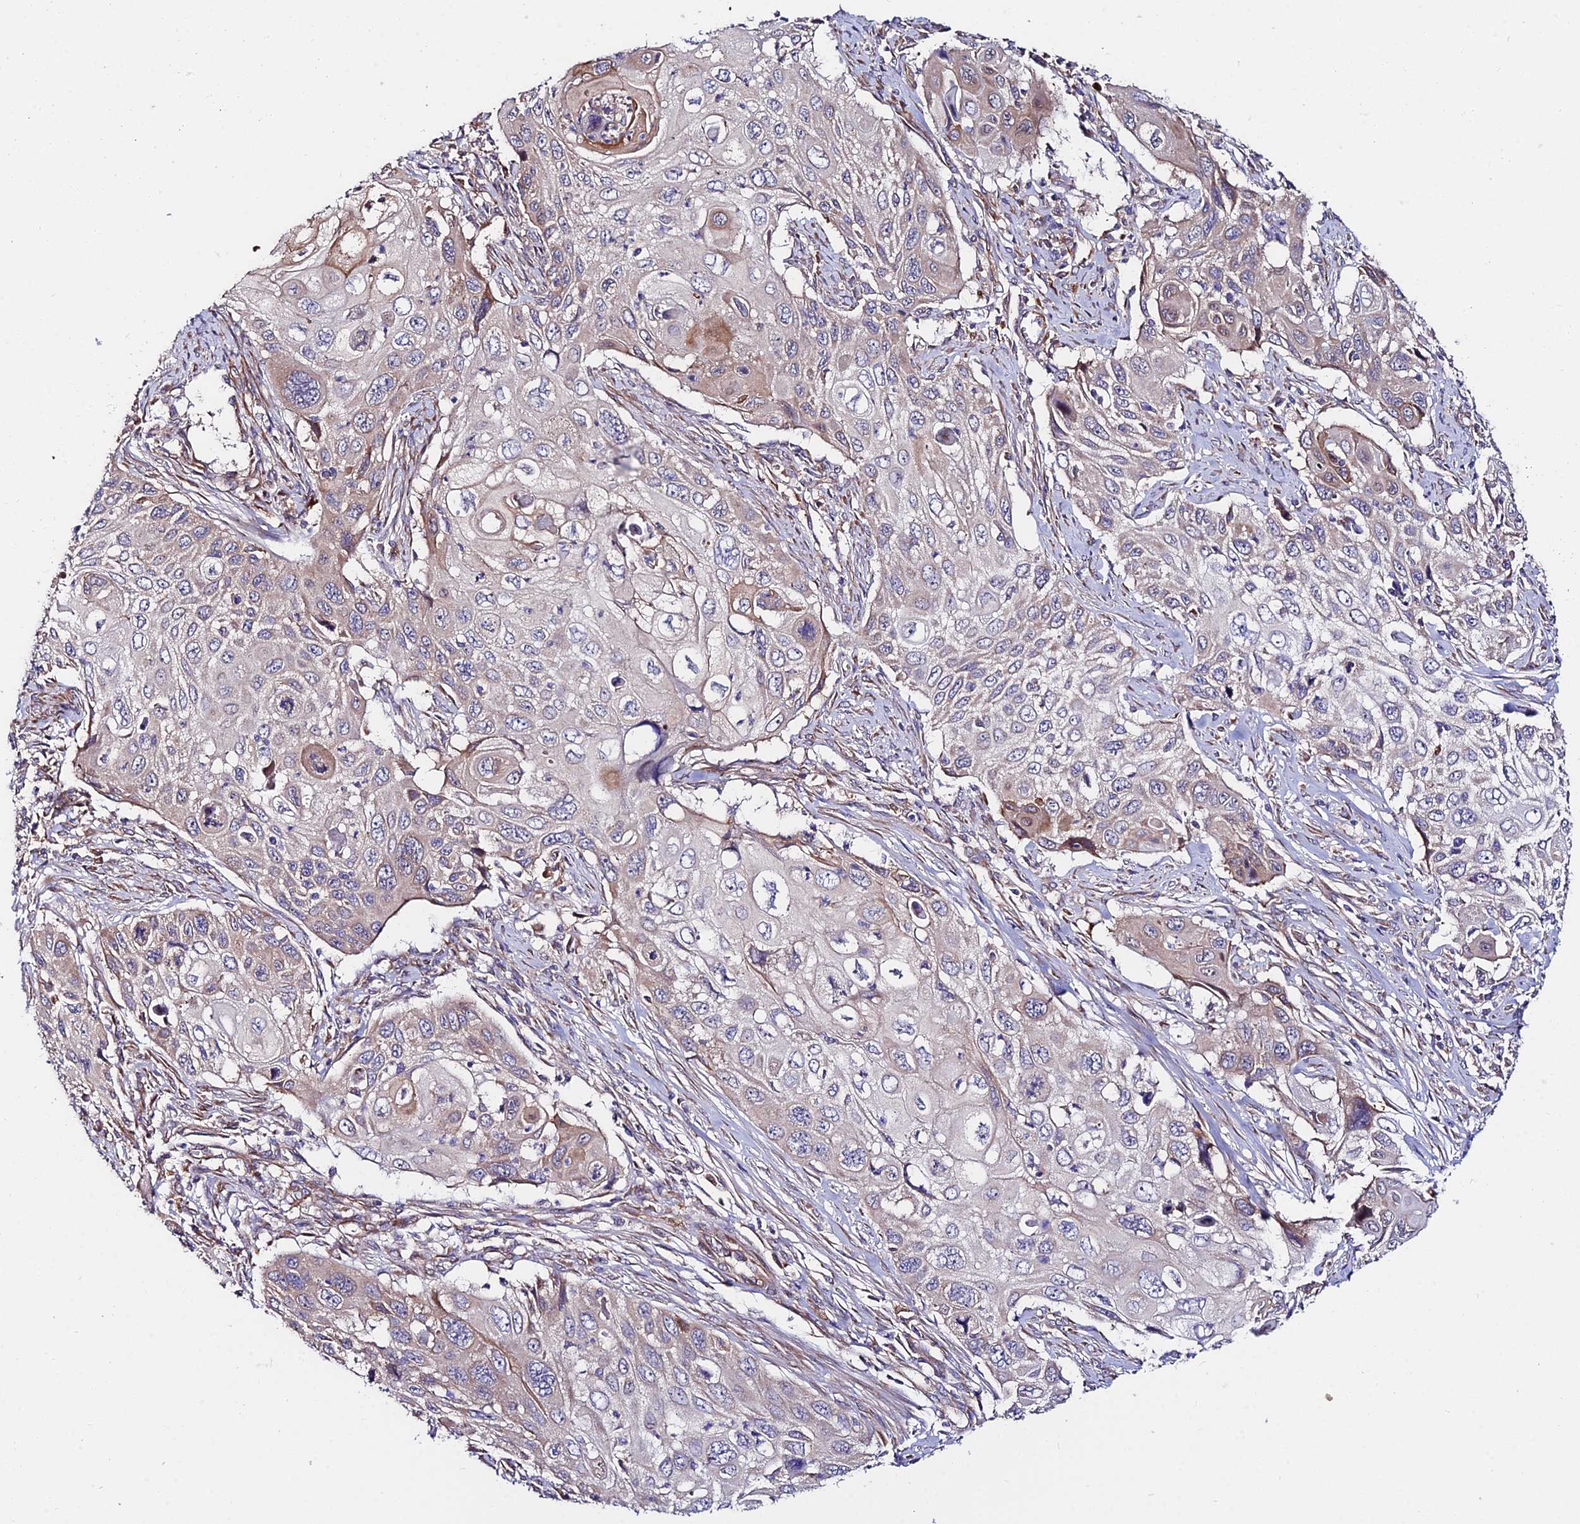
{"staining": {"intensity": "weak", "quantity": "25%-75%", "location": "cytoplasmic/membranous"}, "tissue": "cervical cancer", "cell_type": "Tumor cells", "image_type": "cancer", "snomed": [{"axis": "morphology", "description": "Squamous cell carcinoma, NOS"}, {"axis": "topography", "description": "Cervix"}], "caption": "DAB immunohistochemical staining of human cervical squamous cell carcinoma shows weak cytoplasmic/membranous protein expression in approximately 25%-75% of tumor cells.", "gene": "CDC37L1", "patient": {"sex": "female", "age": 70}}